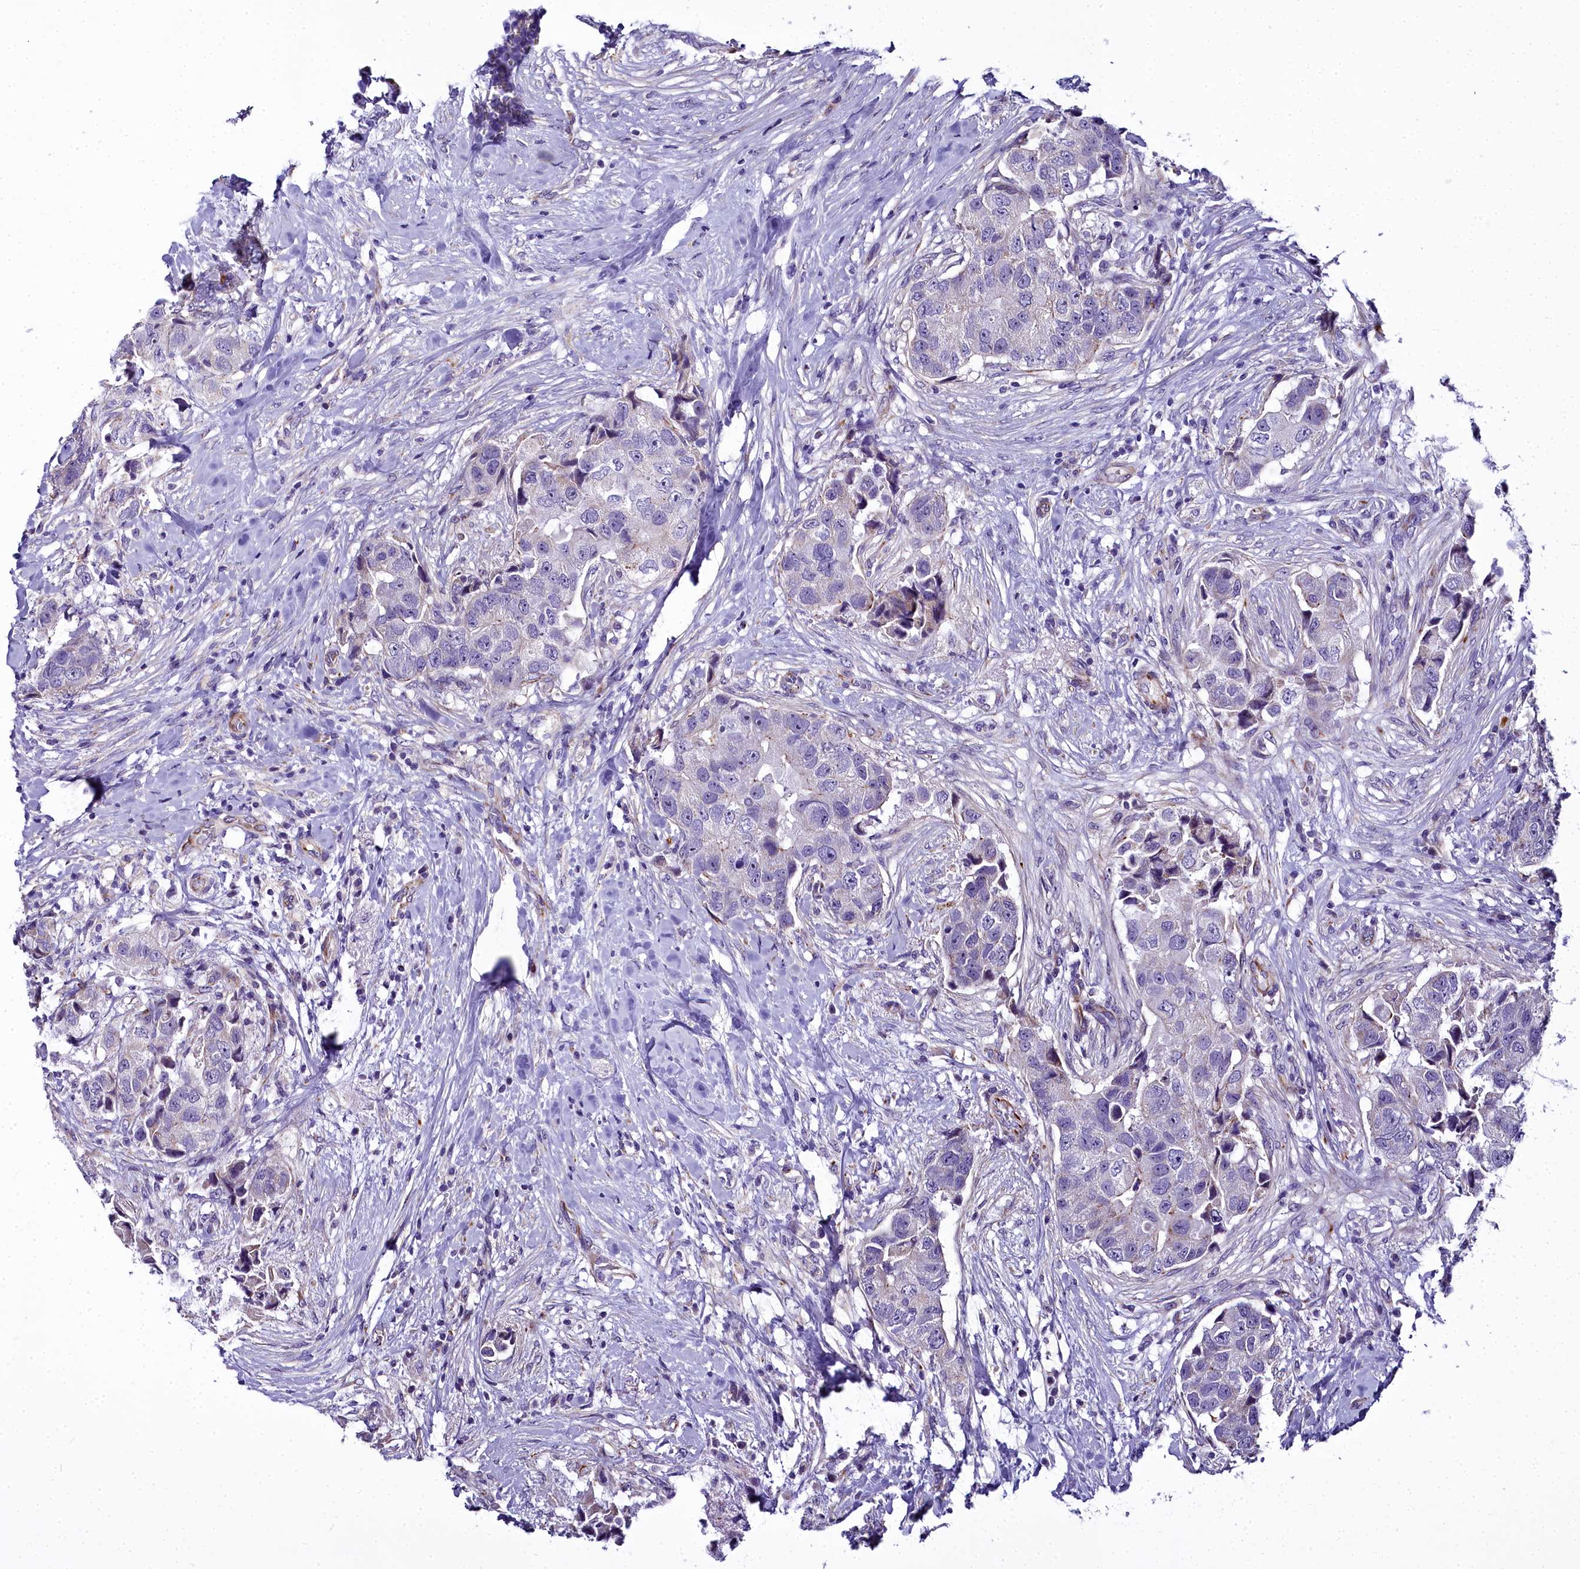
{"staining": {"intensity": "negative", "quantity": "none", "location": "none"}, "tissue": "breast cancer", "cell_type": "Tumor cells", "image_type": "cancer", "snomed": [{"axis": "morphology", "description": "Normal tissue, NOS"}, {"axis": "morphology", "description": "Duct carcinoma"}, {"axis": "topography", "description": "Breast"}], "caption": "Immunohistochemical staining of human breast cancer (invasive ductal carcinoma) exhibits no significant staining in tumor cells.", "gene": "TIMM22", "patient": {"sex": "female", "age": 62}}